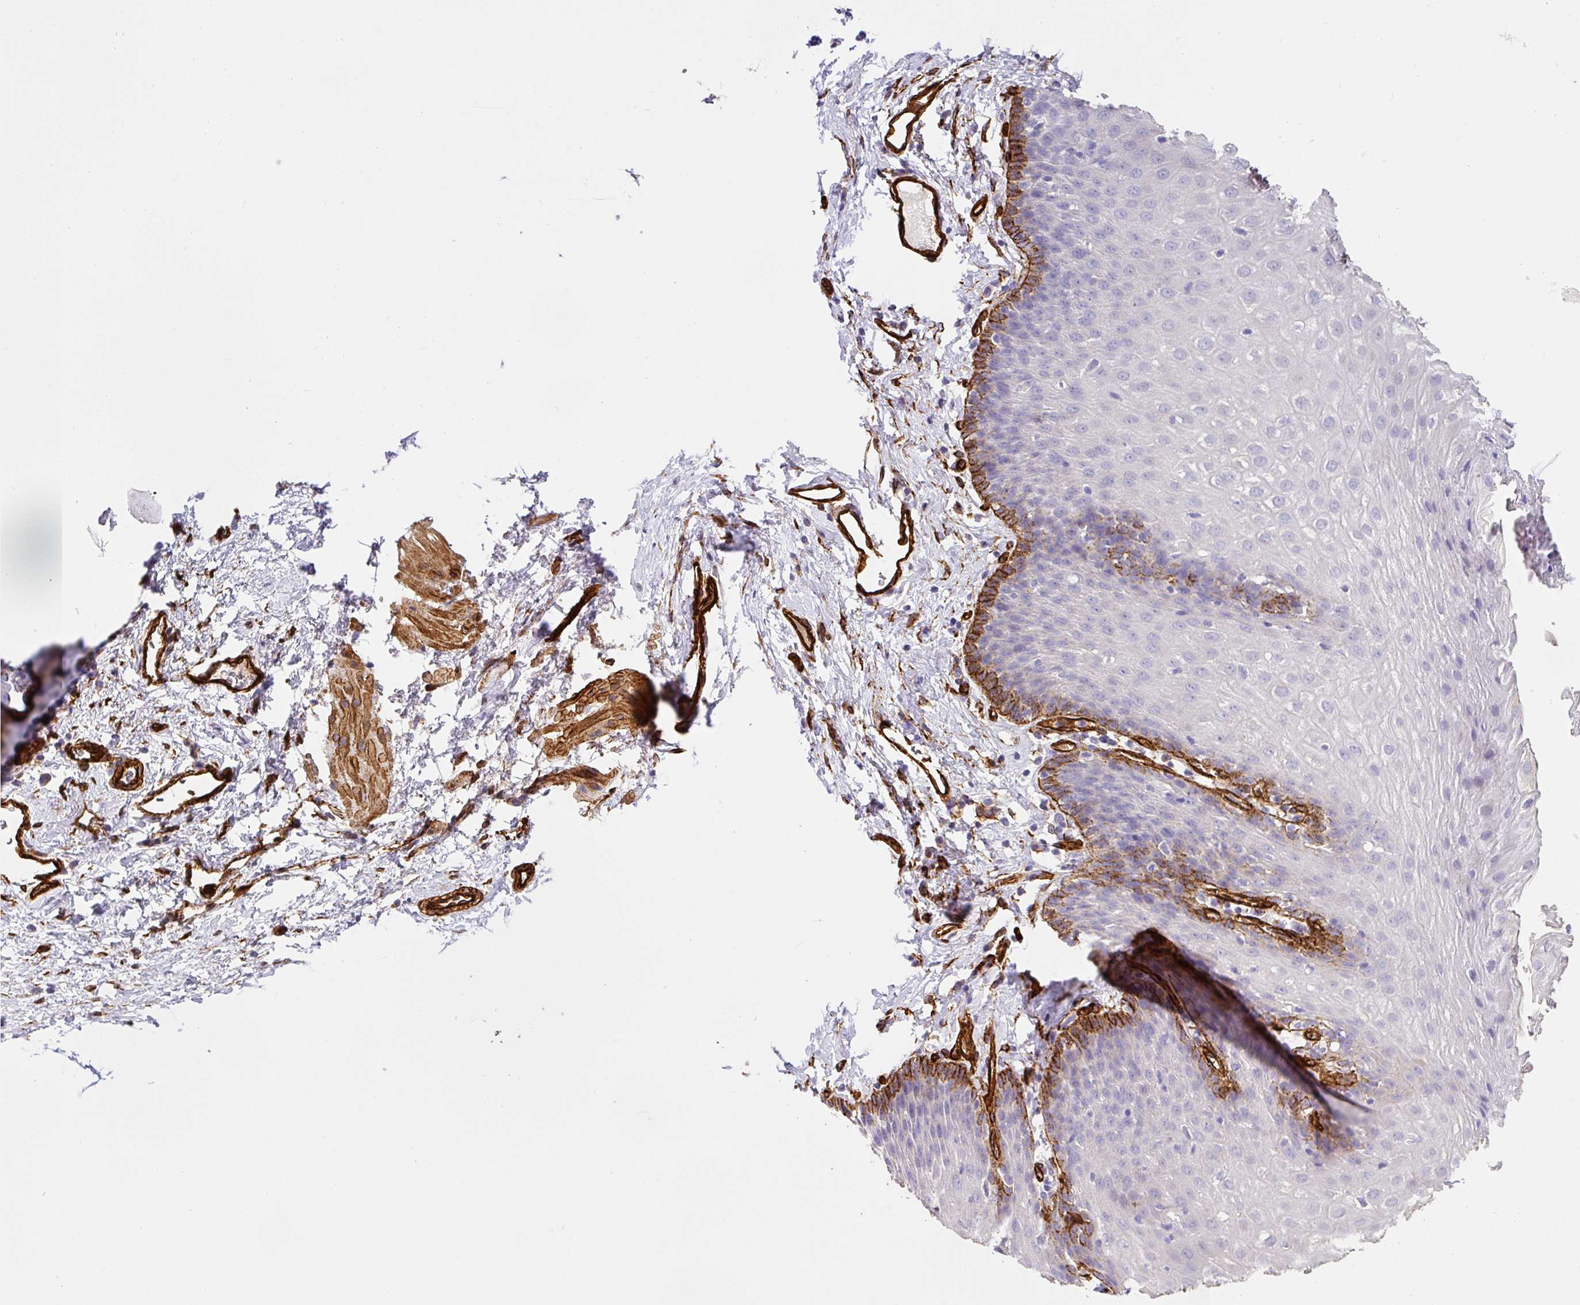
{"staining": {"intensity": "moderate", "quantity": "<25%", "location": "cytoplasmic/membranous"}, "tissue": "esophagus", "cell_type": "Squamous epithelial cells", "image_type": "normal", "snomed": [{"axis": "morphology", "description": "Normal tissue, NOS"}, {"axis": "topography", "description": "Esophagus"}], "caption": "Protein expression analysis of benign esophagus exhibits moderate cytoplasmic/membranous expression in about <25% of squamous epithelial cells. (DAB (3,3'-diaminobenzidine) IHC, brown staining for protein, blue staining for nuclei).", "gene": "SLC25A17", "patient": {"sex": "female", "age": 61}}